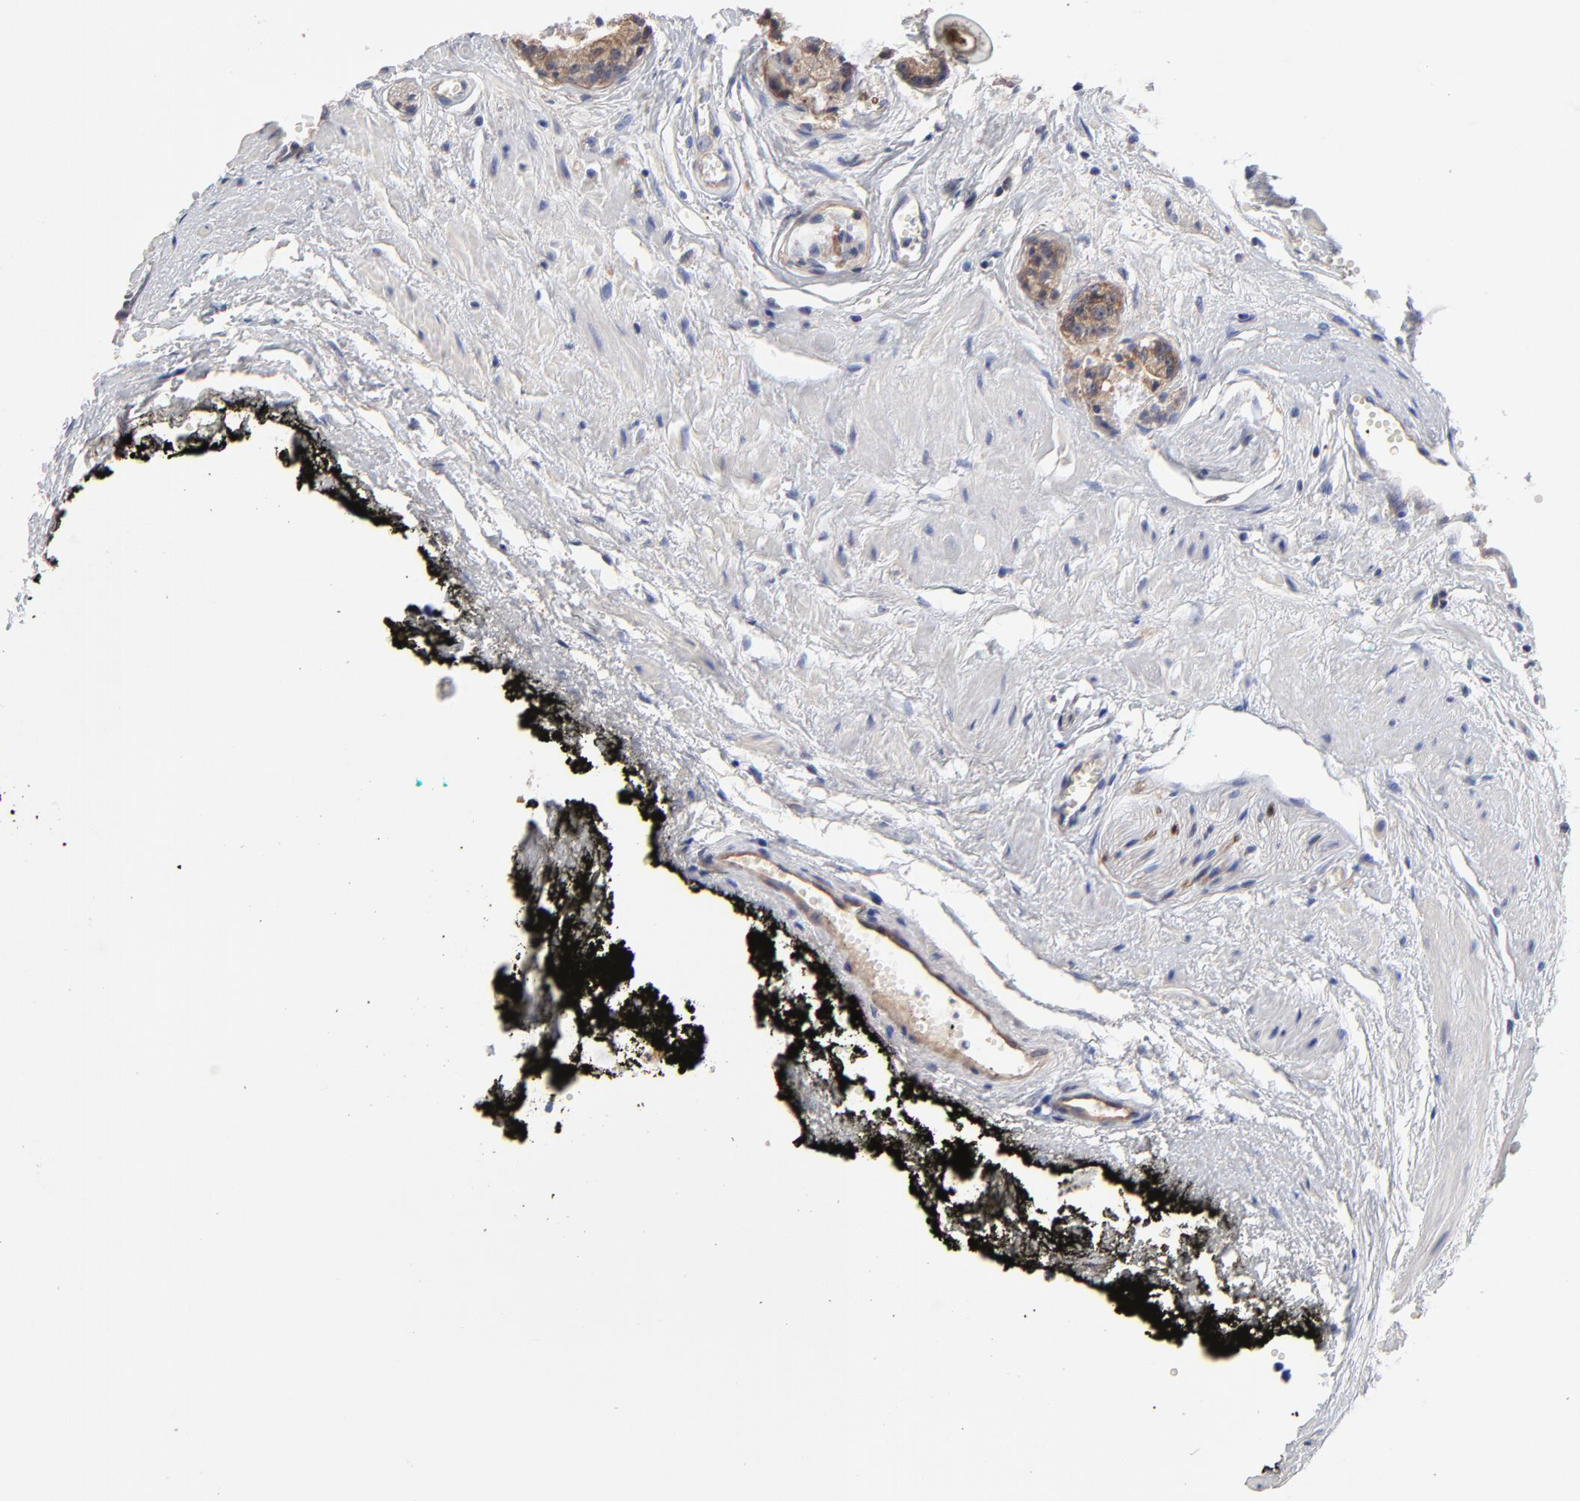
{"staining": {"intensity": "weak", "quantity": ">75%", "location": "cytoplasmic/membranous"}, "tissue": "prostate cancer", "cell_type": "Tumor cells", "image_type": "cancer", "snomed": [{"axis": "morphology", "description": "Adenocarcinoma, High grade"}, {"axis": "topography", "description": "Prostate"}], "caption": "Weak cytoplasmic/membranous protein staining is appreciated in about >75% of tumor cells in prostate high-grade adenocarcinoma. (brown staining indicates protein expression, while blue staining denotes nuclei).", "gene": "FBXL2", "patient": {"sex": "male", "age": 56}}